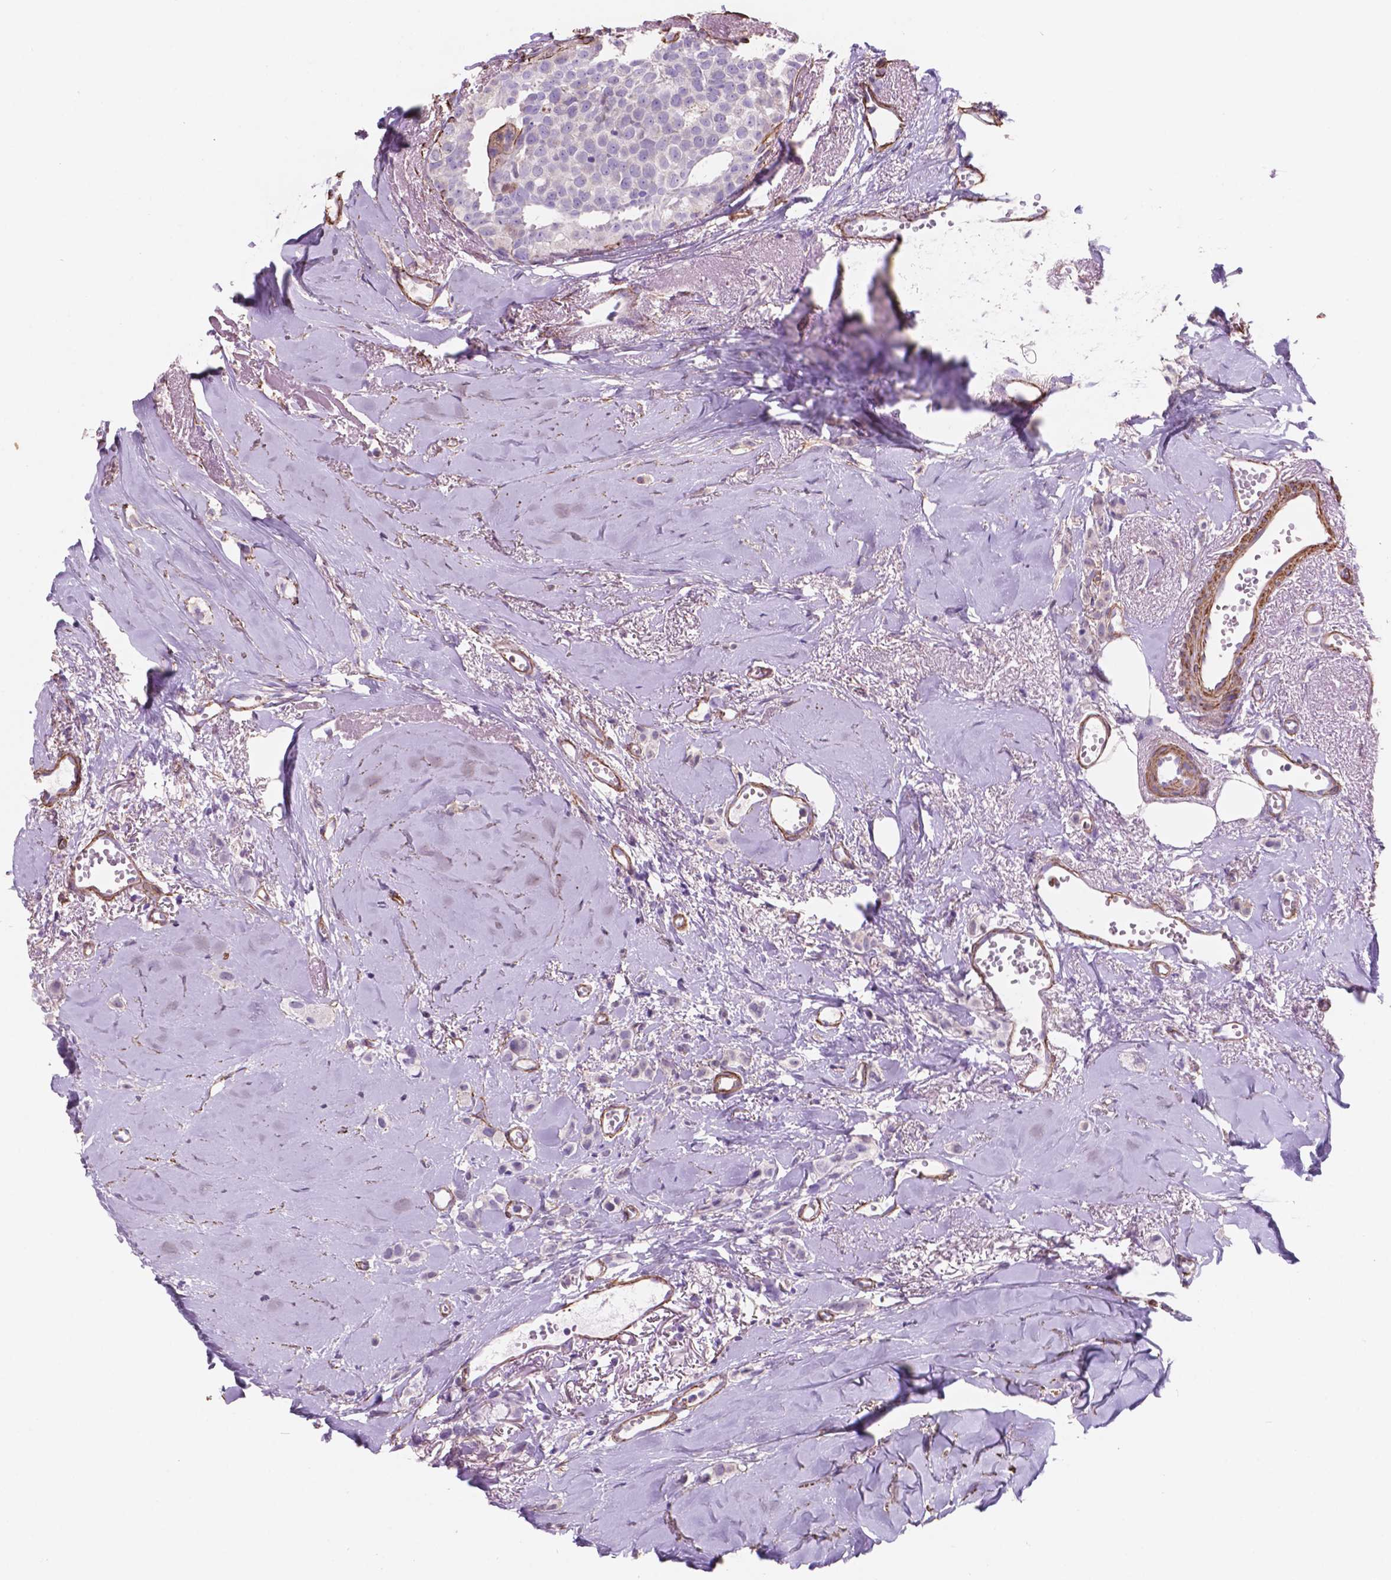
{"staining": {"intensity": "negative", "quantity": "none", "location": "none"}, "tissue": "breast cancer", "cell_type": "Tumor cells", "image_type": "cancer", "snomed": [{"axis": "morphology", "description": "Duct carcinoma"}, {"axis": "topography", "description": "Breast"}], "caption": "There is no significant expression in tumor cells of breast cancer.", "gene": "TOR2A", "patient": {"sex": "female", "age": 85}}